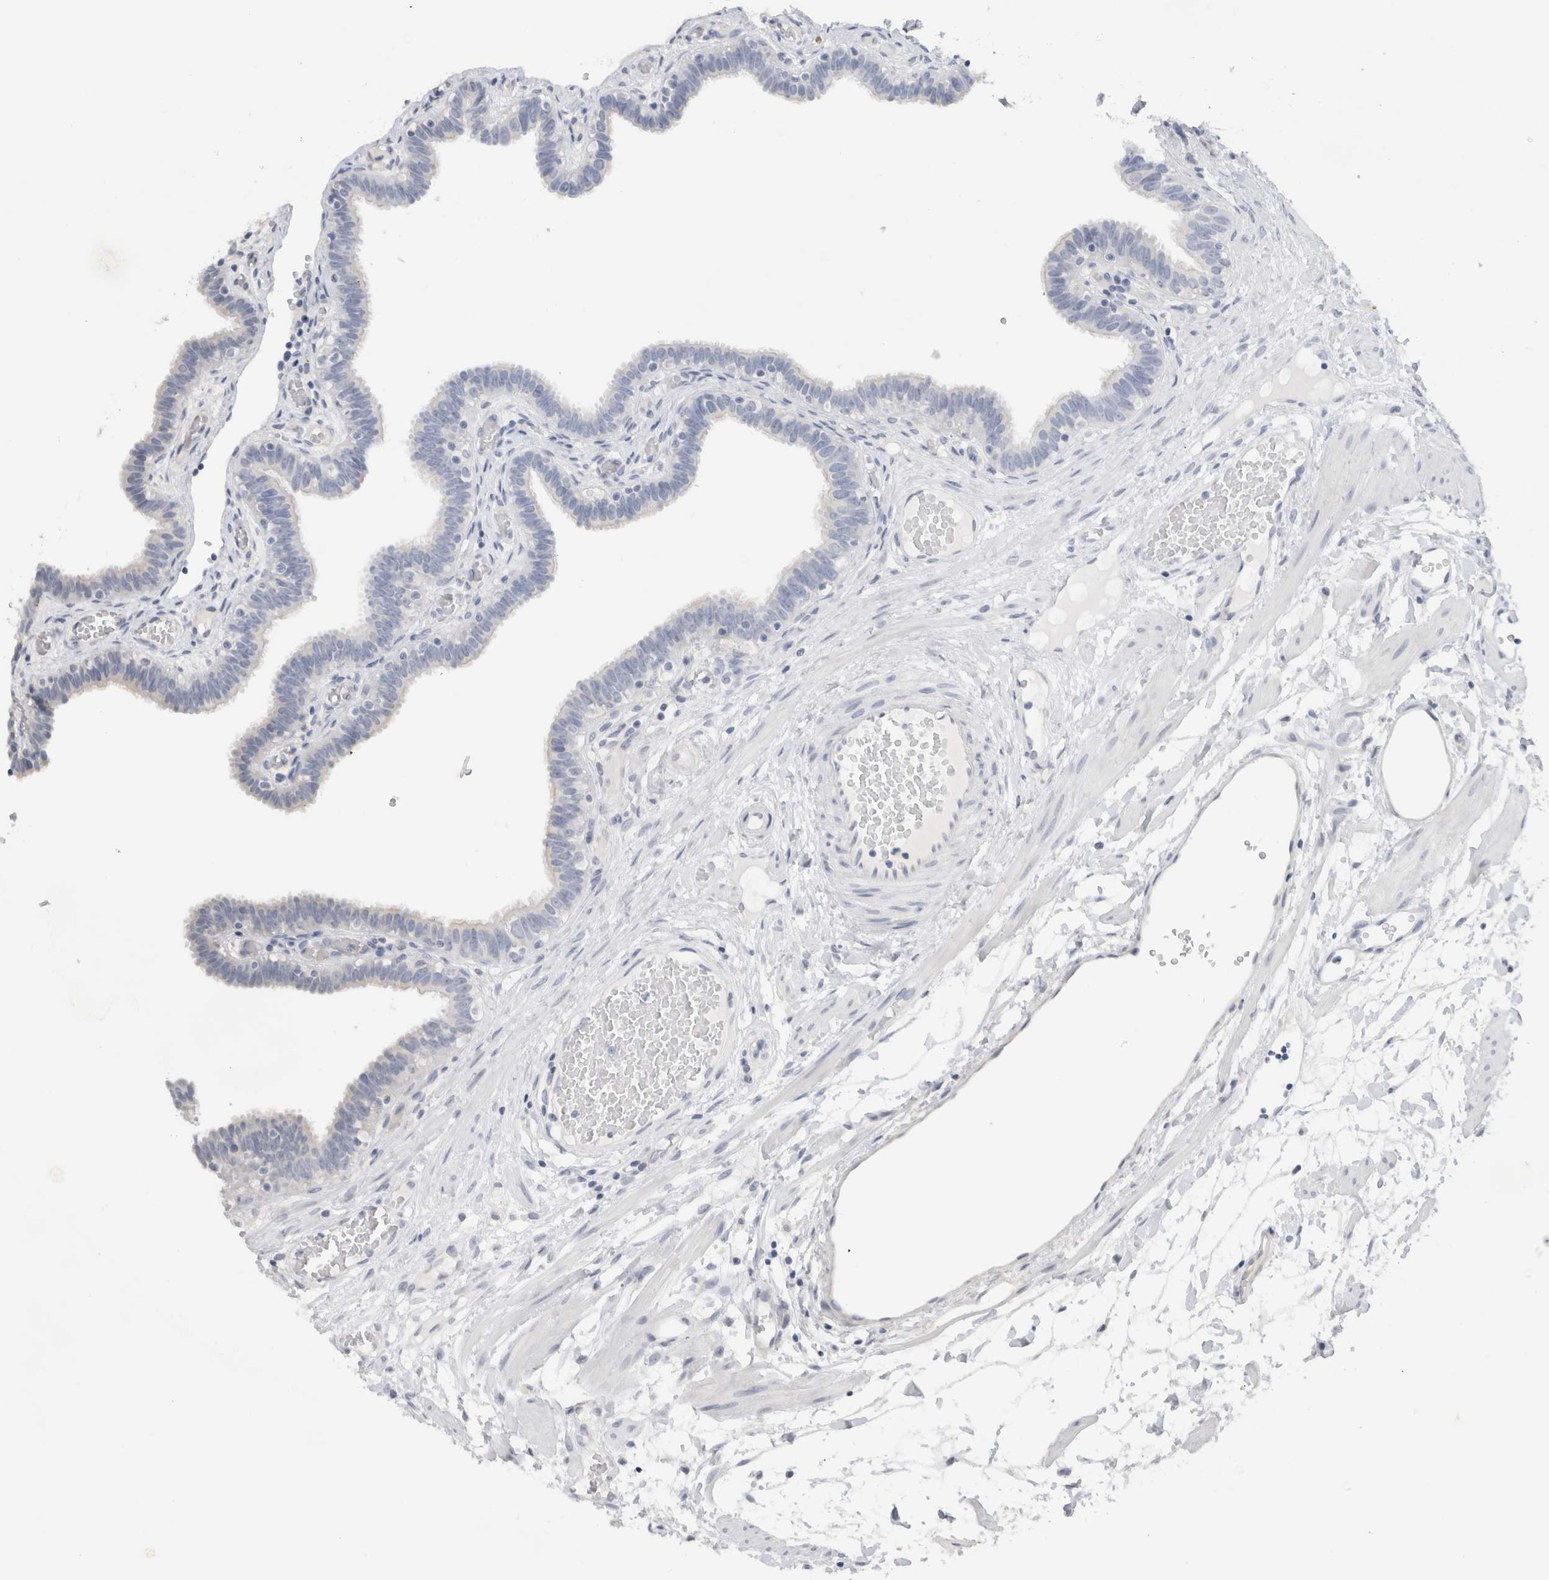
{"staining": {"intensity": "negative", "quantity": "none", "location": "none"}, "tissue": "fallopian tube", "cell_type": "Glandular cells", "image_type": "normal", "snomed": [{"axis": "morphology", "description": "Normal tissue, NOS"}, {"axis": "topography", "description": "Fallopian tube"}, {"axis": "topography", "description": "Placenta"}], "caption": "This is a photomicrograph of immunohistochemistry (IHC) staining of benign fallopian tube, which shows no expression in glandular cells.", "gene": "TONSL", "patient": {"sex": "female", "age": 32}}